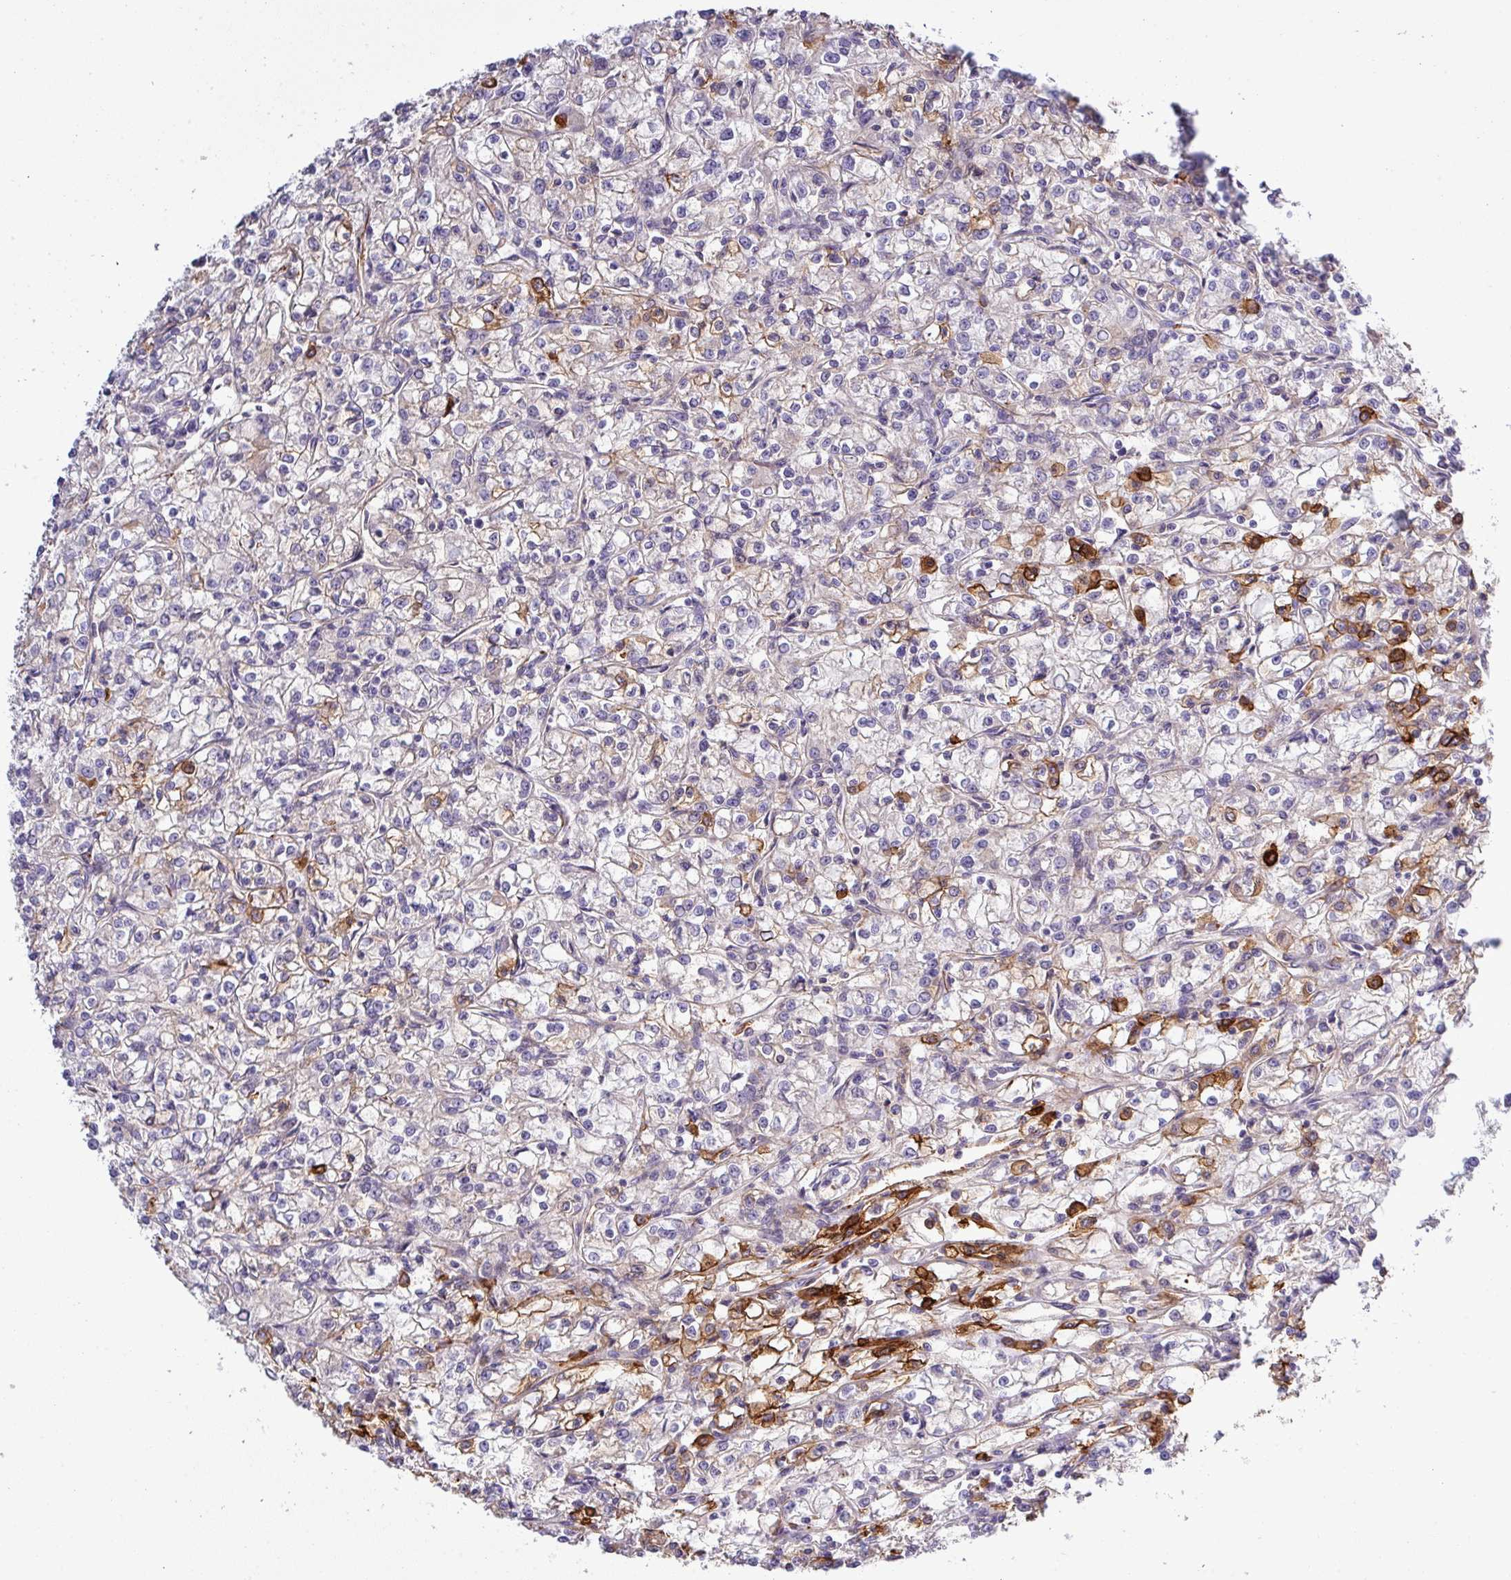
{"staining": {"intensity": "moderate", "quantity": "<25%", "location": "cytoplasmic/membranous"}, "tissue": "renal cancer", "cell_type": "Tumor cells", "image_type": "cancer", "snomed": [{"axis": "morphology", "description": "Adenocarcinoma, NOS"}, {"axis": "topography", "description": "Kidney"}], "caption": "Immunohistochemical staining of human renal cancer (adenocarcinoma) shows low levels of moderate cytoplasmic/membranous protein positivity in about <25% of tumor cells.", "gene": "PARD6A", "patient": {"sex": "female", "age": 59}}